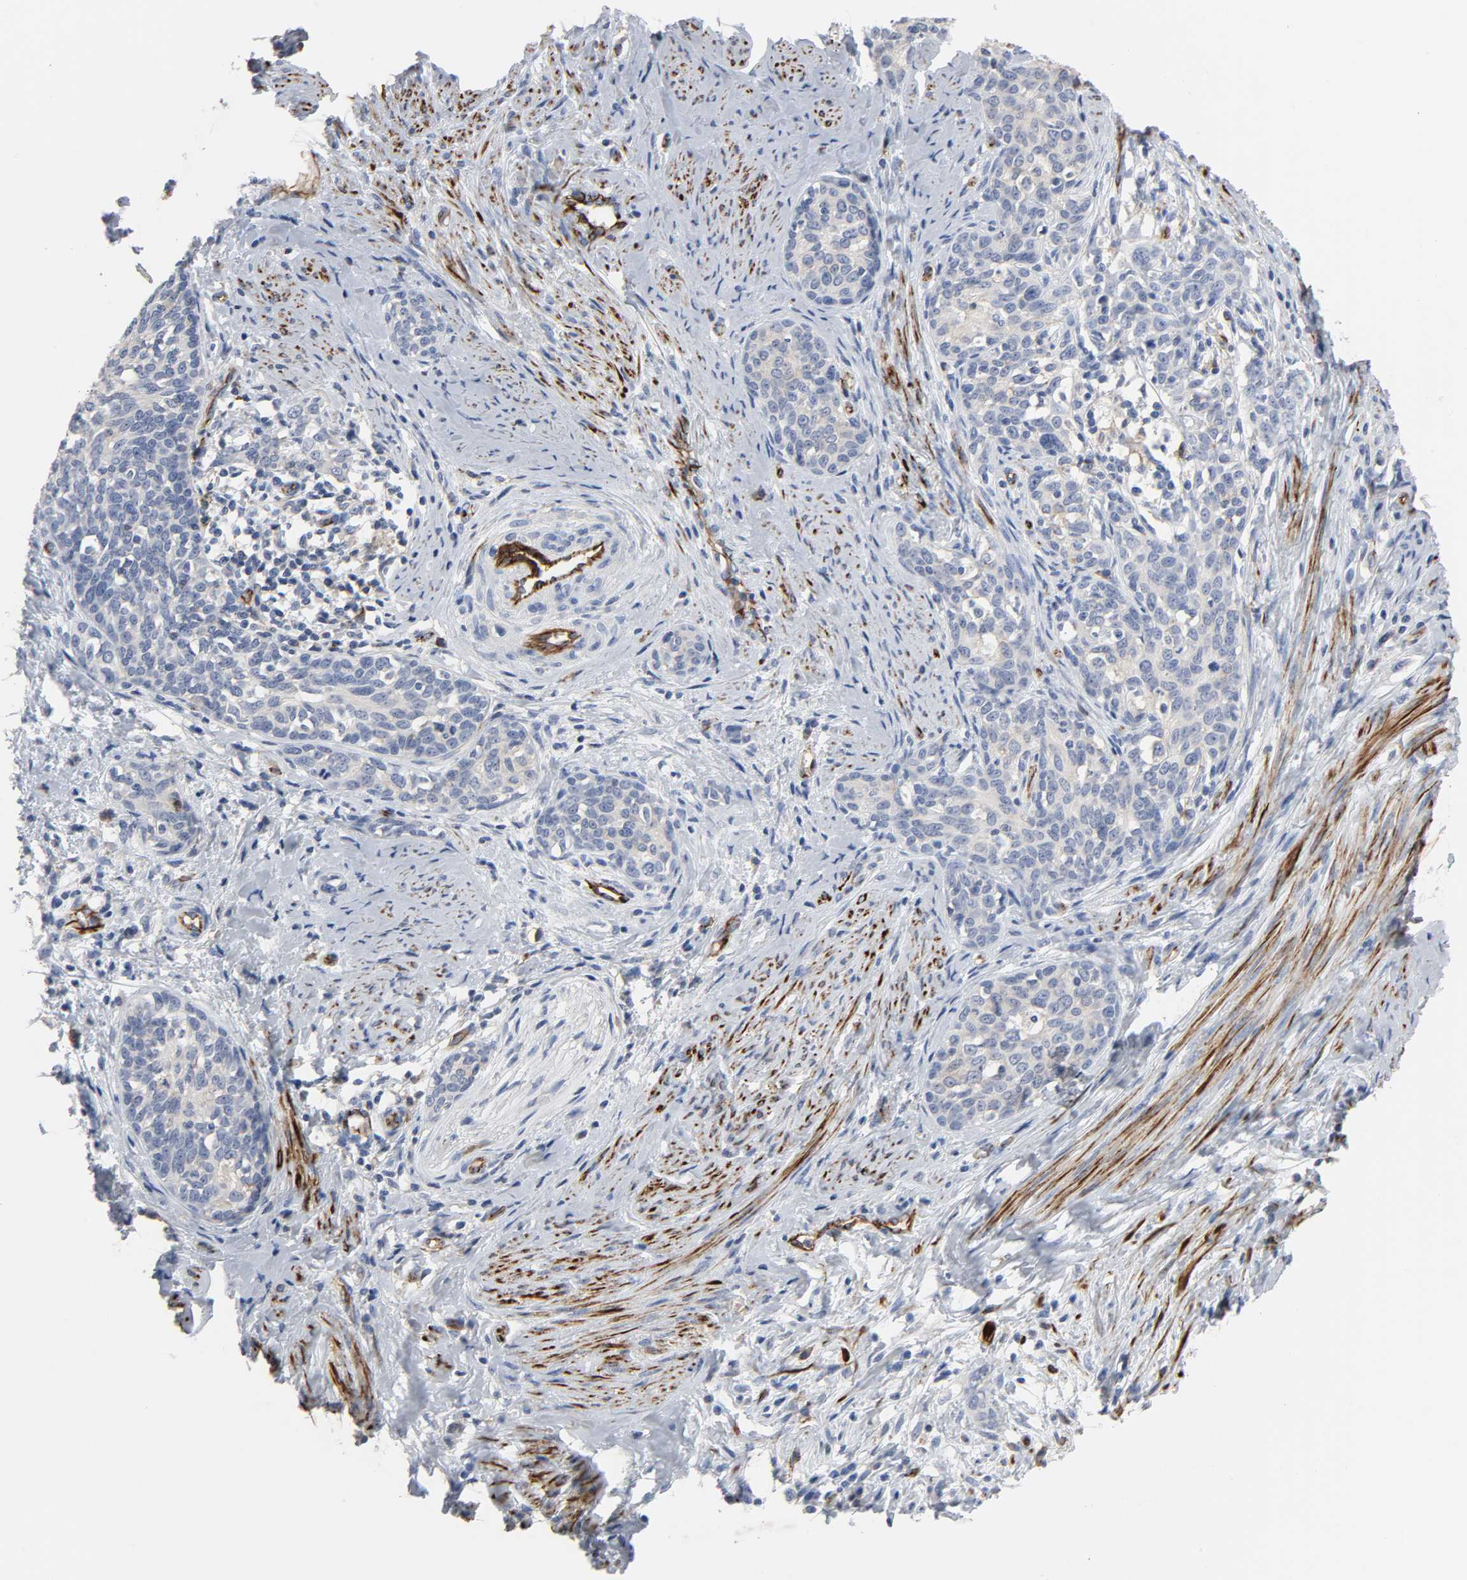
{"staining": {"intensity": "moderate", "quantity": "<25%", "location": "cytoplasmic/membranous"}, "tissue": "cervical cancer", "cell_type": "Tumor cells", "image_type": "cancer", "snomed": [{"axis": "morphology", "description": "Squamous cell carcinoma, NOS"}, {"axis": "morphology", "description": "Adenocarcinoma, NOS"}, {"axis": "topography", "description": "Cervix"}], "caption": "Squamous cell carcinoma (cervical) stained for a protein shows moderate cytoplasmic/membranous positivity in tumor cells.", "gene": "PECAM1", "patient": {"sex": "female", "age": 52}}